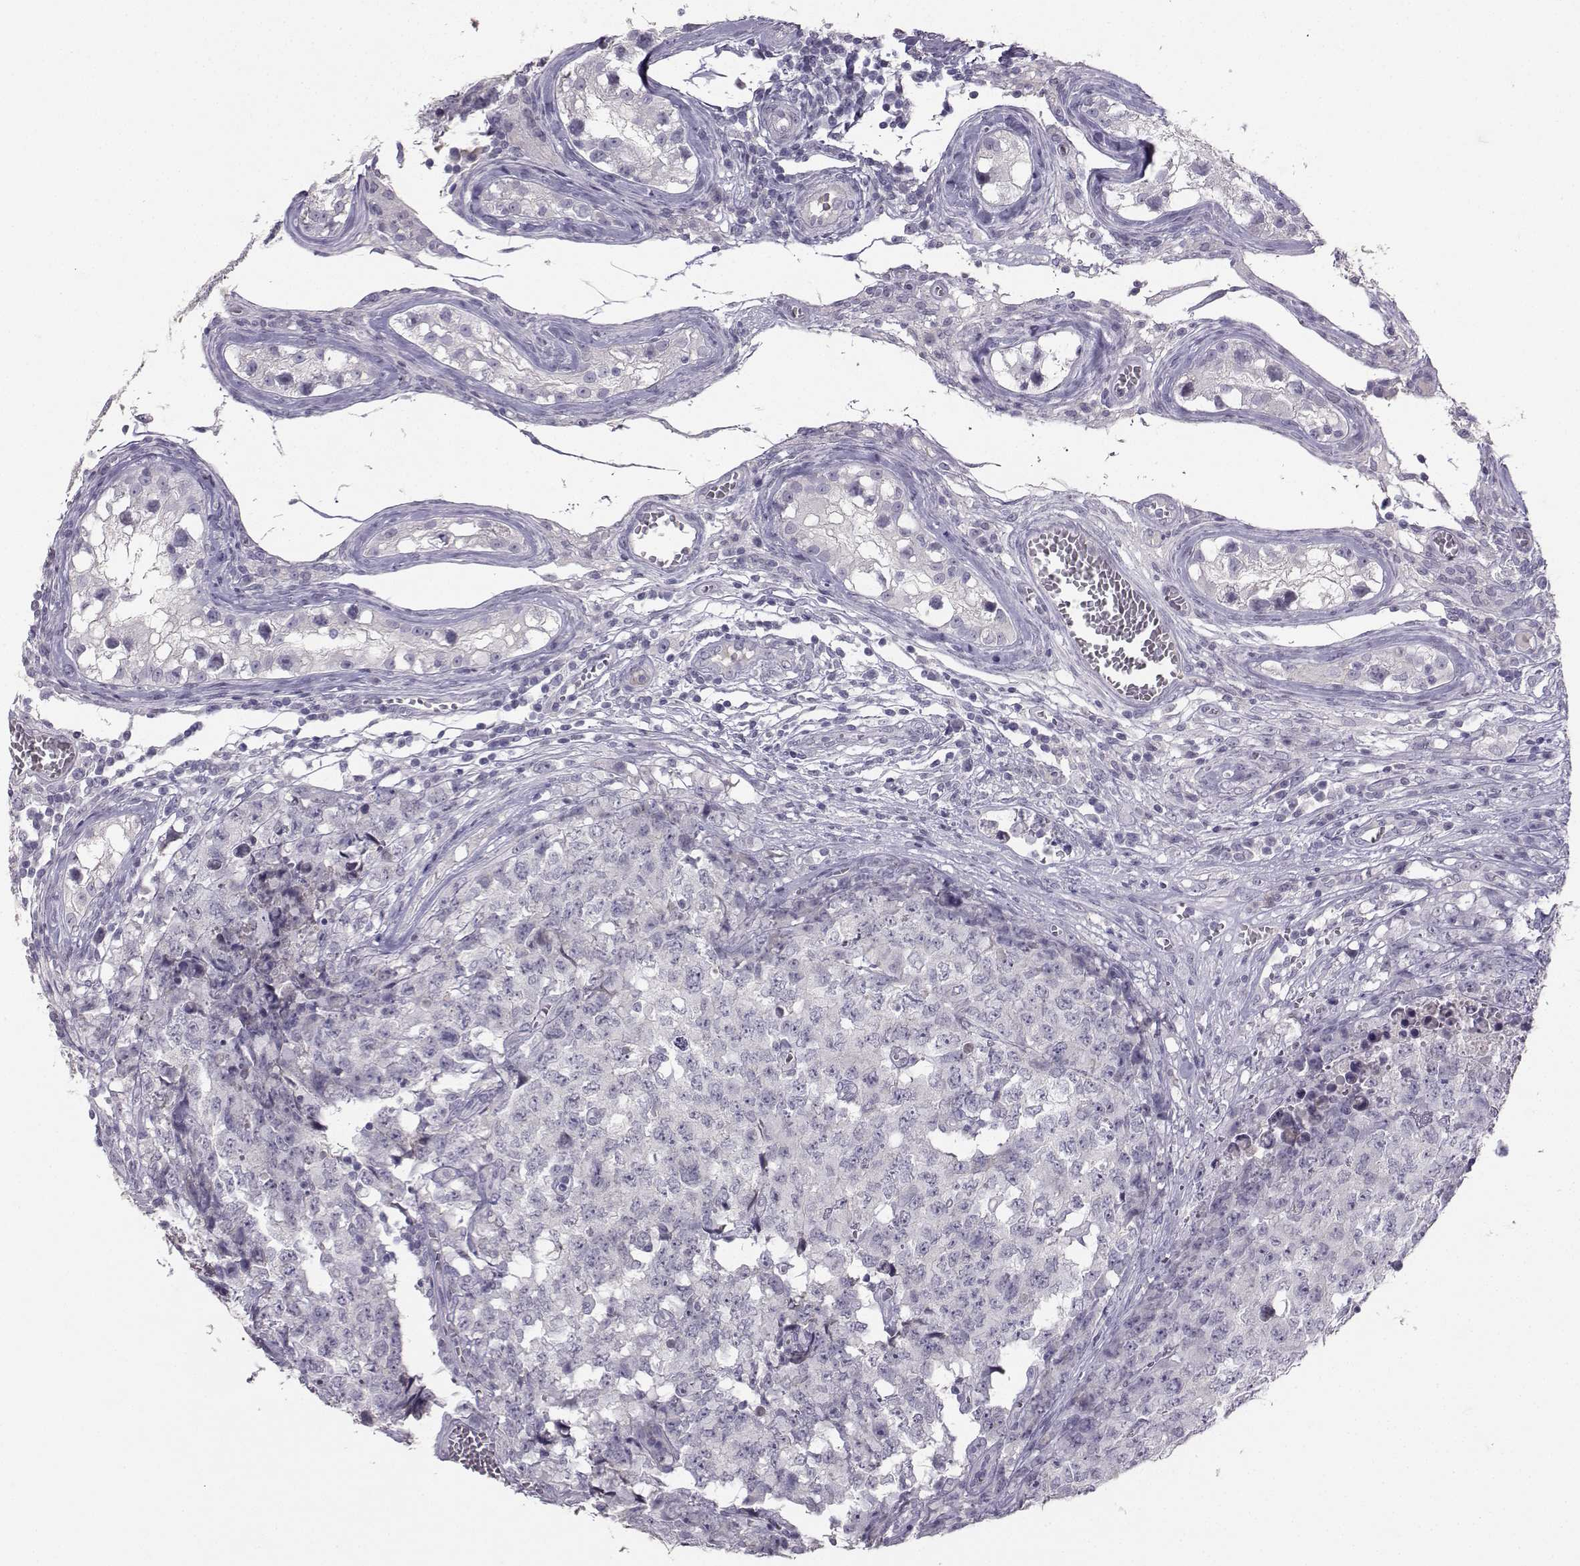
{"staining": {"intensity": "negative", "quantity": "none", "location": "none"}, "tissue": "testis cancer", "cell_type": "Tumor cells", "image_type": "cancer", "snomed": [{"axis": "morphology", "description": "Carcinoma, Embryonal, NOS"}, {"axis": "topography", "description": "Testis"}], "caption": "High power microscopy micrograph of an immunohistochemistry photomicrograph of testis embryonal carcinoma, revealing no significant positivity in tumor cells. Nuclei are stained in blue.", "gene": "PKP2", "patient": {"sex": "male", "age": 23}}